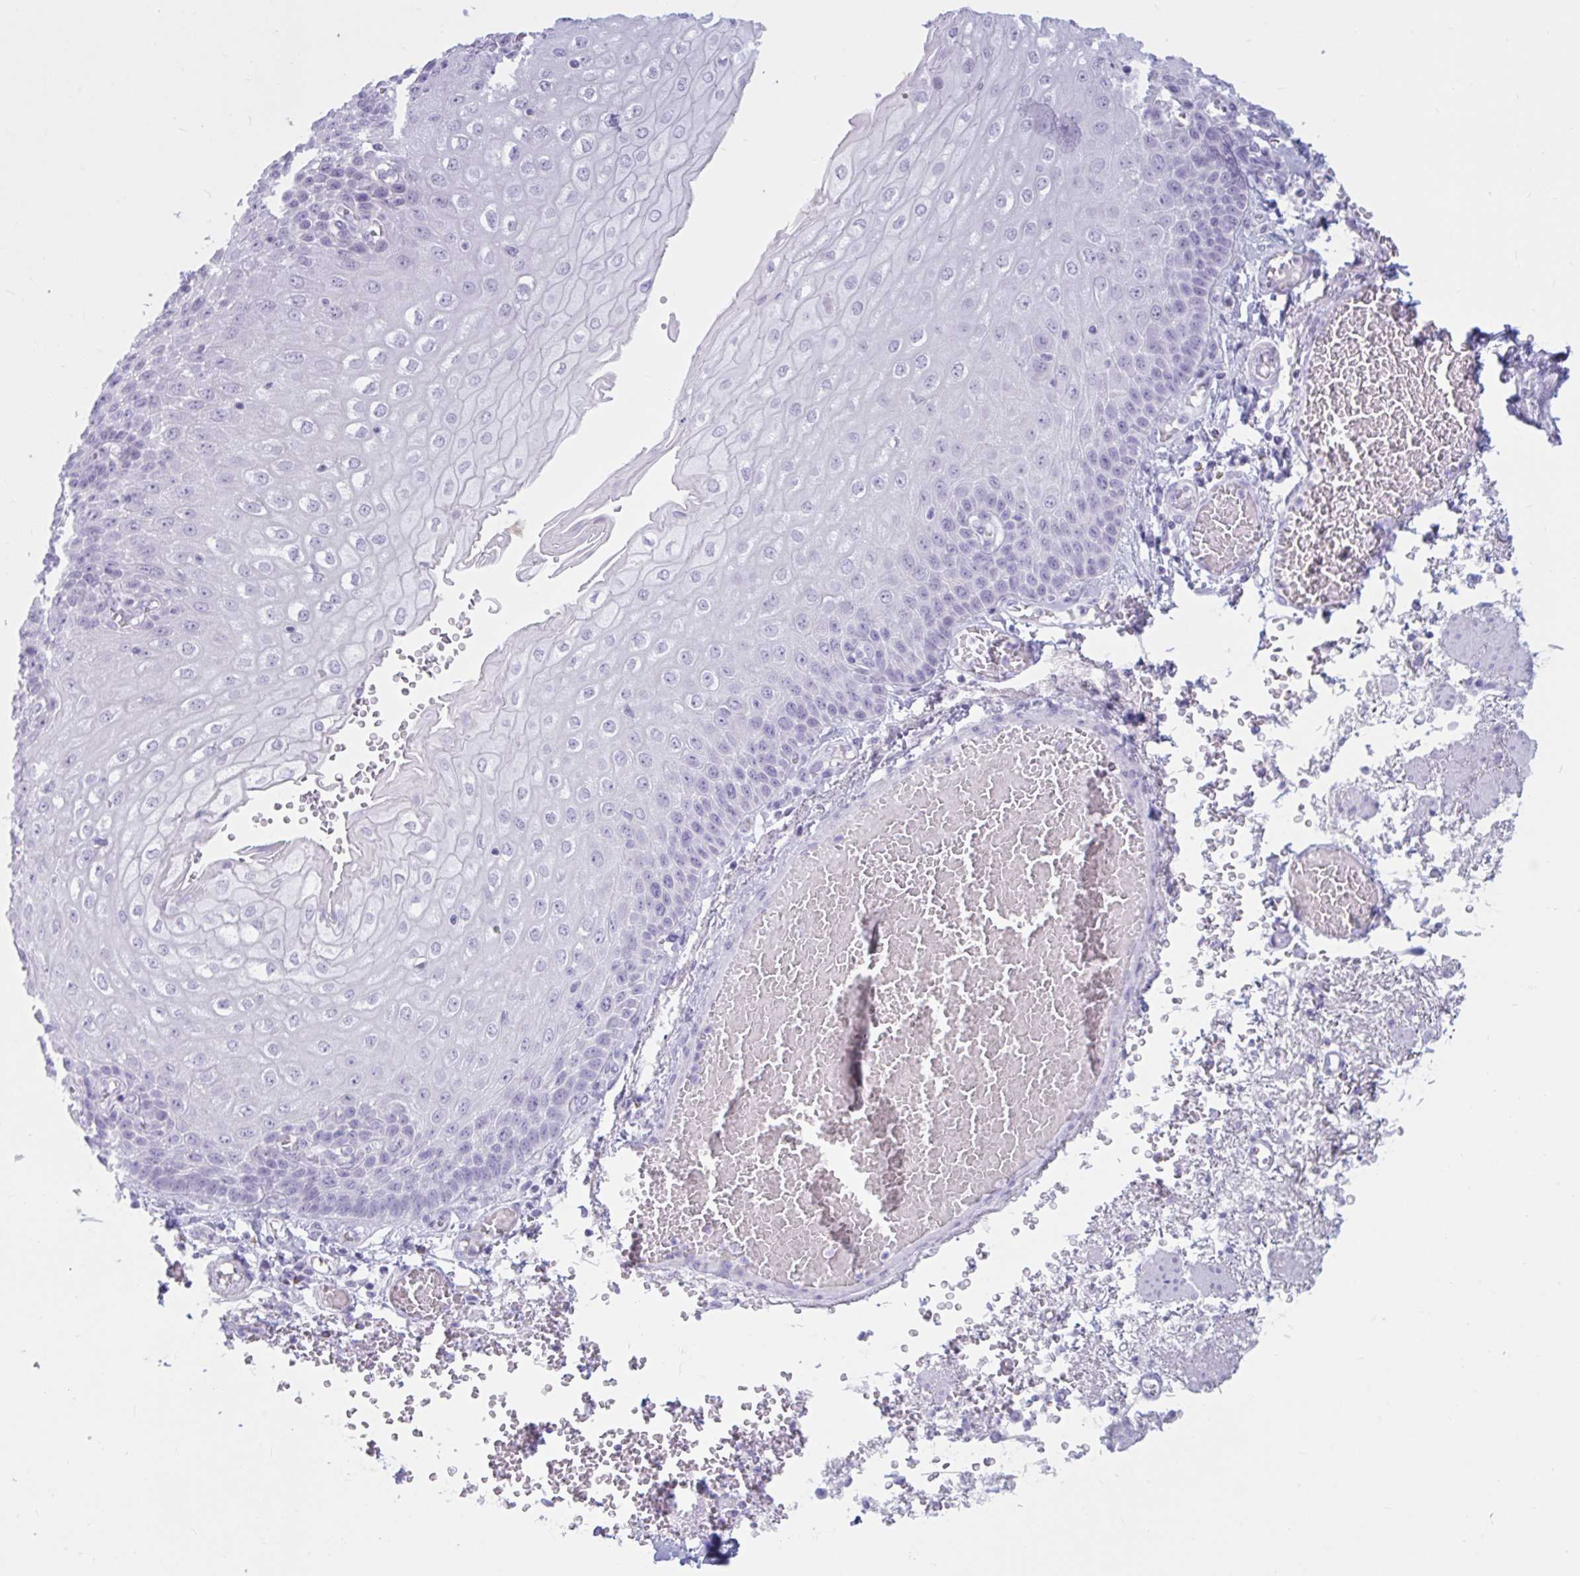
{"staining": {"intensity": "negative", "quantity": "none", "location": "none"}, "tissue": "esophagus", "cell_type": "Squamous epithelial cells", "image_type": "normal", "snomed": [{"axis": "morphology", "description": "Normal tissue, NOS"}, {"axis": "morphology", "description": "Adenocarcinoma, NOS"}, {"axis": "topography", "description": "Esophagus"}], "caption": "This is a image of IHC staining of unremarkable esophagus, which shows no expression in squamous epithelial cells. (DAB (3,3'-diaminobenzidine) immunohistochemistry visualized using brightfield microscopy, high magnification).", "gene": "BBS10", "patient": {"sex": "male", "age": 81}}